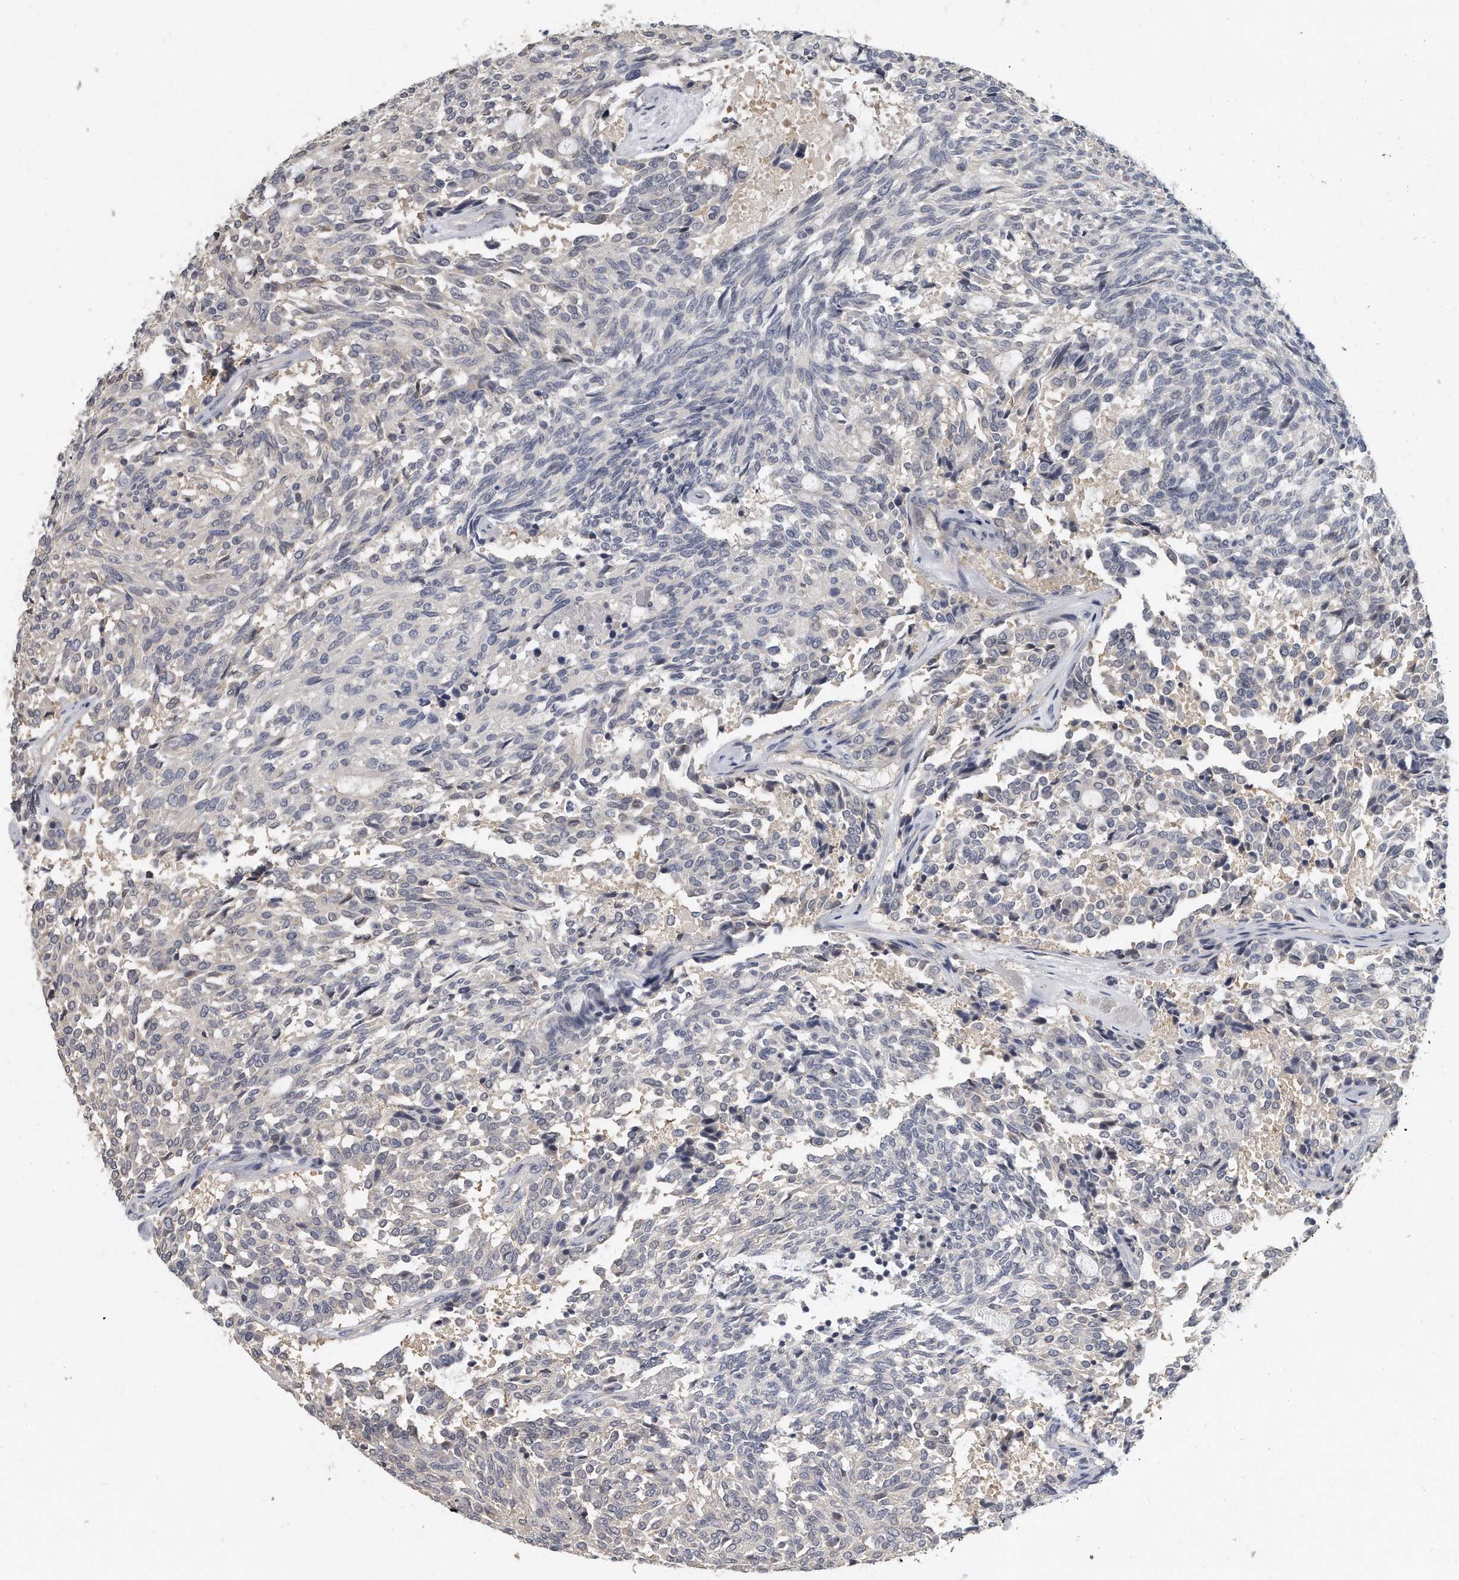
{"staining": {"intensity": "negative", "quantity": "none", "location": "none"}, "tissue": "carcinoid", "cell_type": "Tumor cells", "image_type": "cancer", "snomed": [{"axis": "morphology", "description": "Carcinoid, malignant, NOS"}, {"axis": "topography", "description": "Pancreas"}], "caption": "Carcinoid (malignant) stained for a protein using IHC displays no expression tumor cells.", "gene": "KLHL7", "patient": {"sex": "female", "age": 54}}